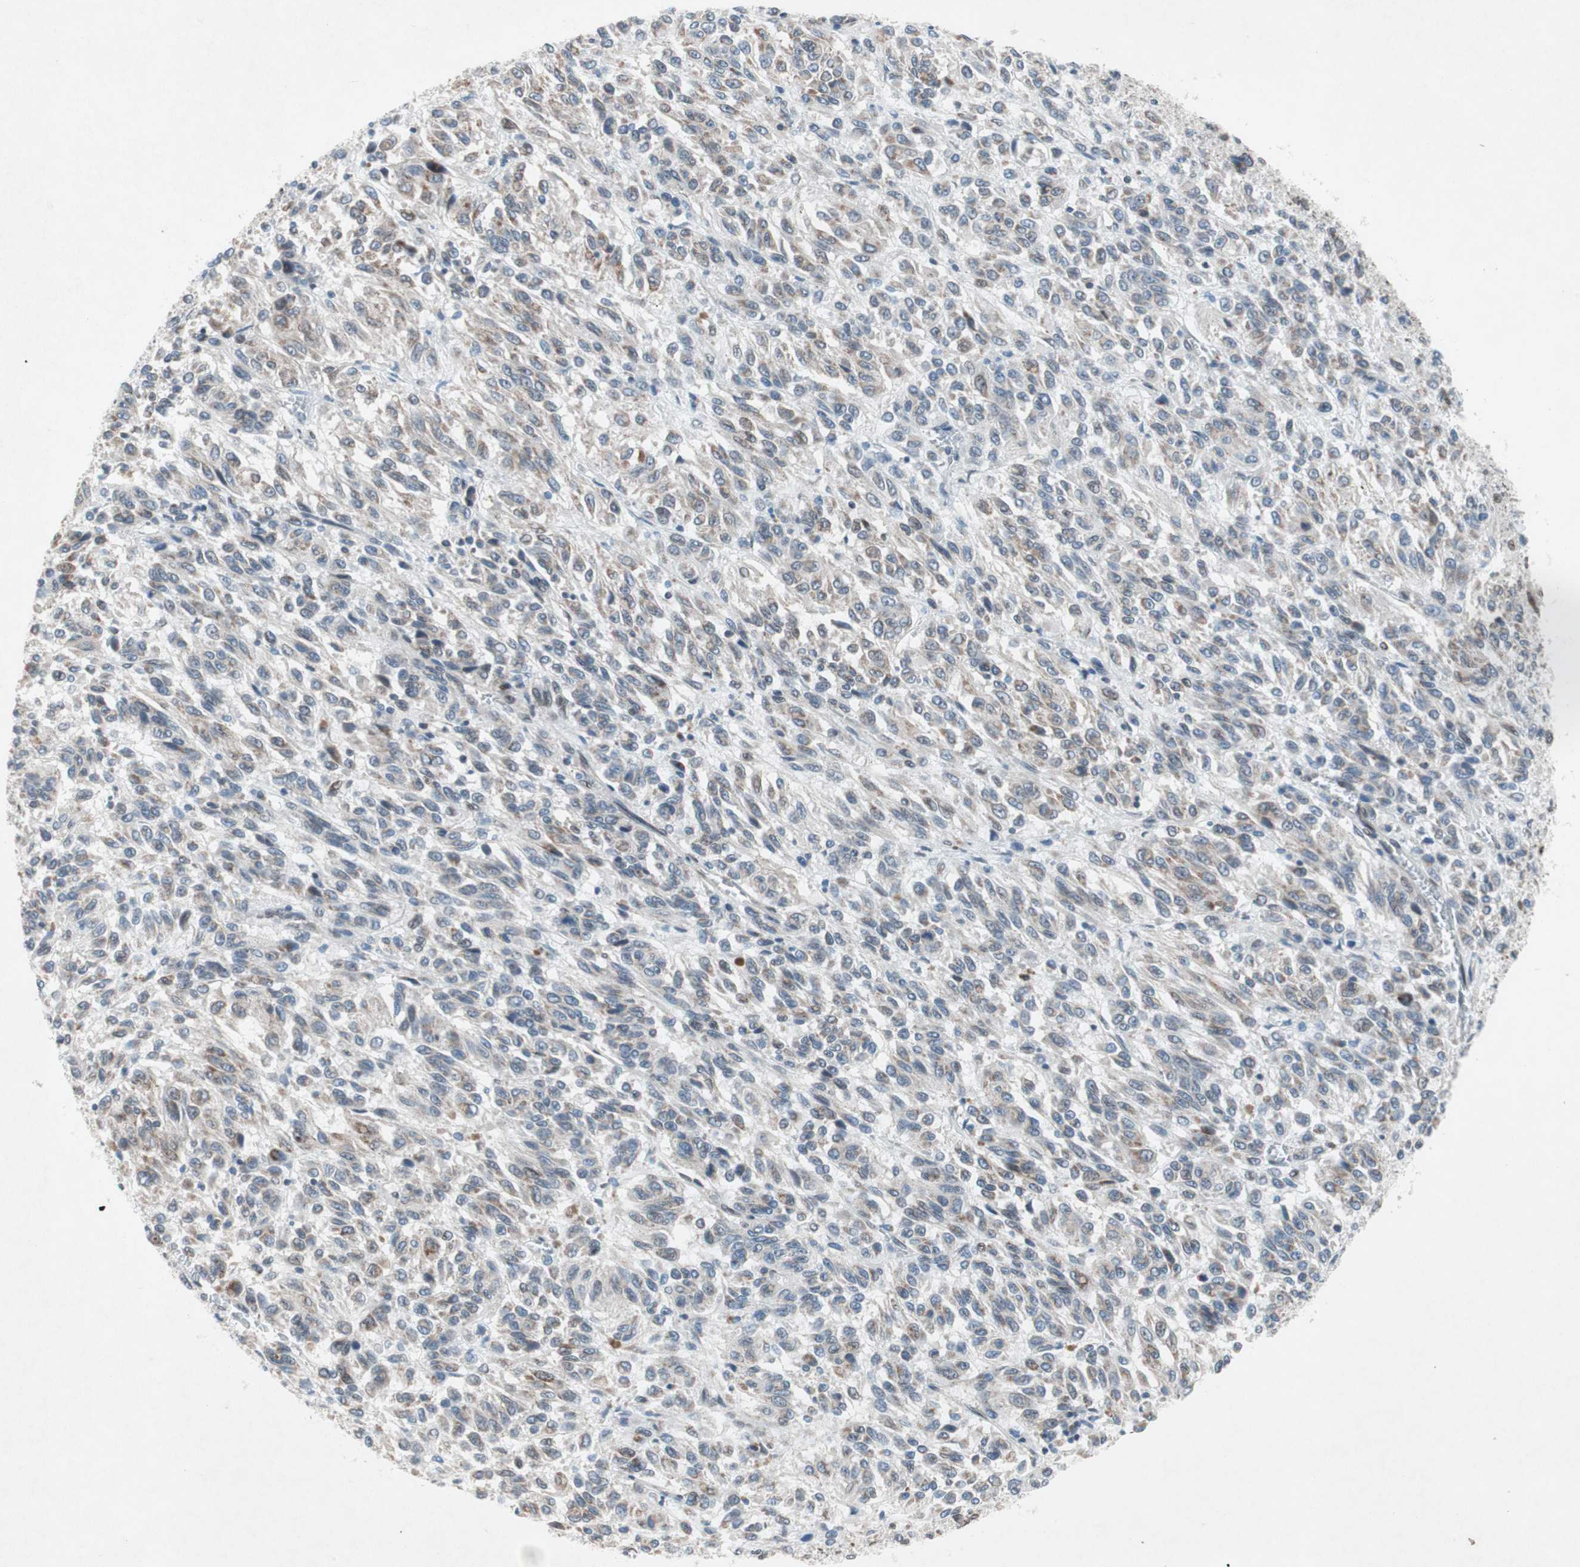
{"staining": {"intensity": "weak", "quantity": "25%-75%", "location": "cytoplasmic/membranous"}, "tissue": "melanoma", "cell_type": "Tumor cells", "image_type": "cancer", "snomed": [{"axis": "morphology", "description": "Malignant melanoma, Metastatic site"}, {"axis": "topography", "description": "Lung"}], "caption": "Melanoma stained with immunohistochemistry (IHC) demonstrates weak cytoplasmic/membranous staining in about 25%-75% of tumor cells. (DAB IHC with brightfield microscopy, high magnification).", "gene": "ARNT2", "patient": {"sex": "male", "age": 64}}